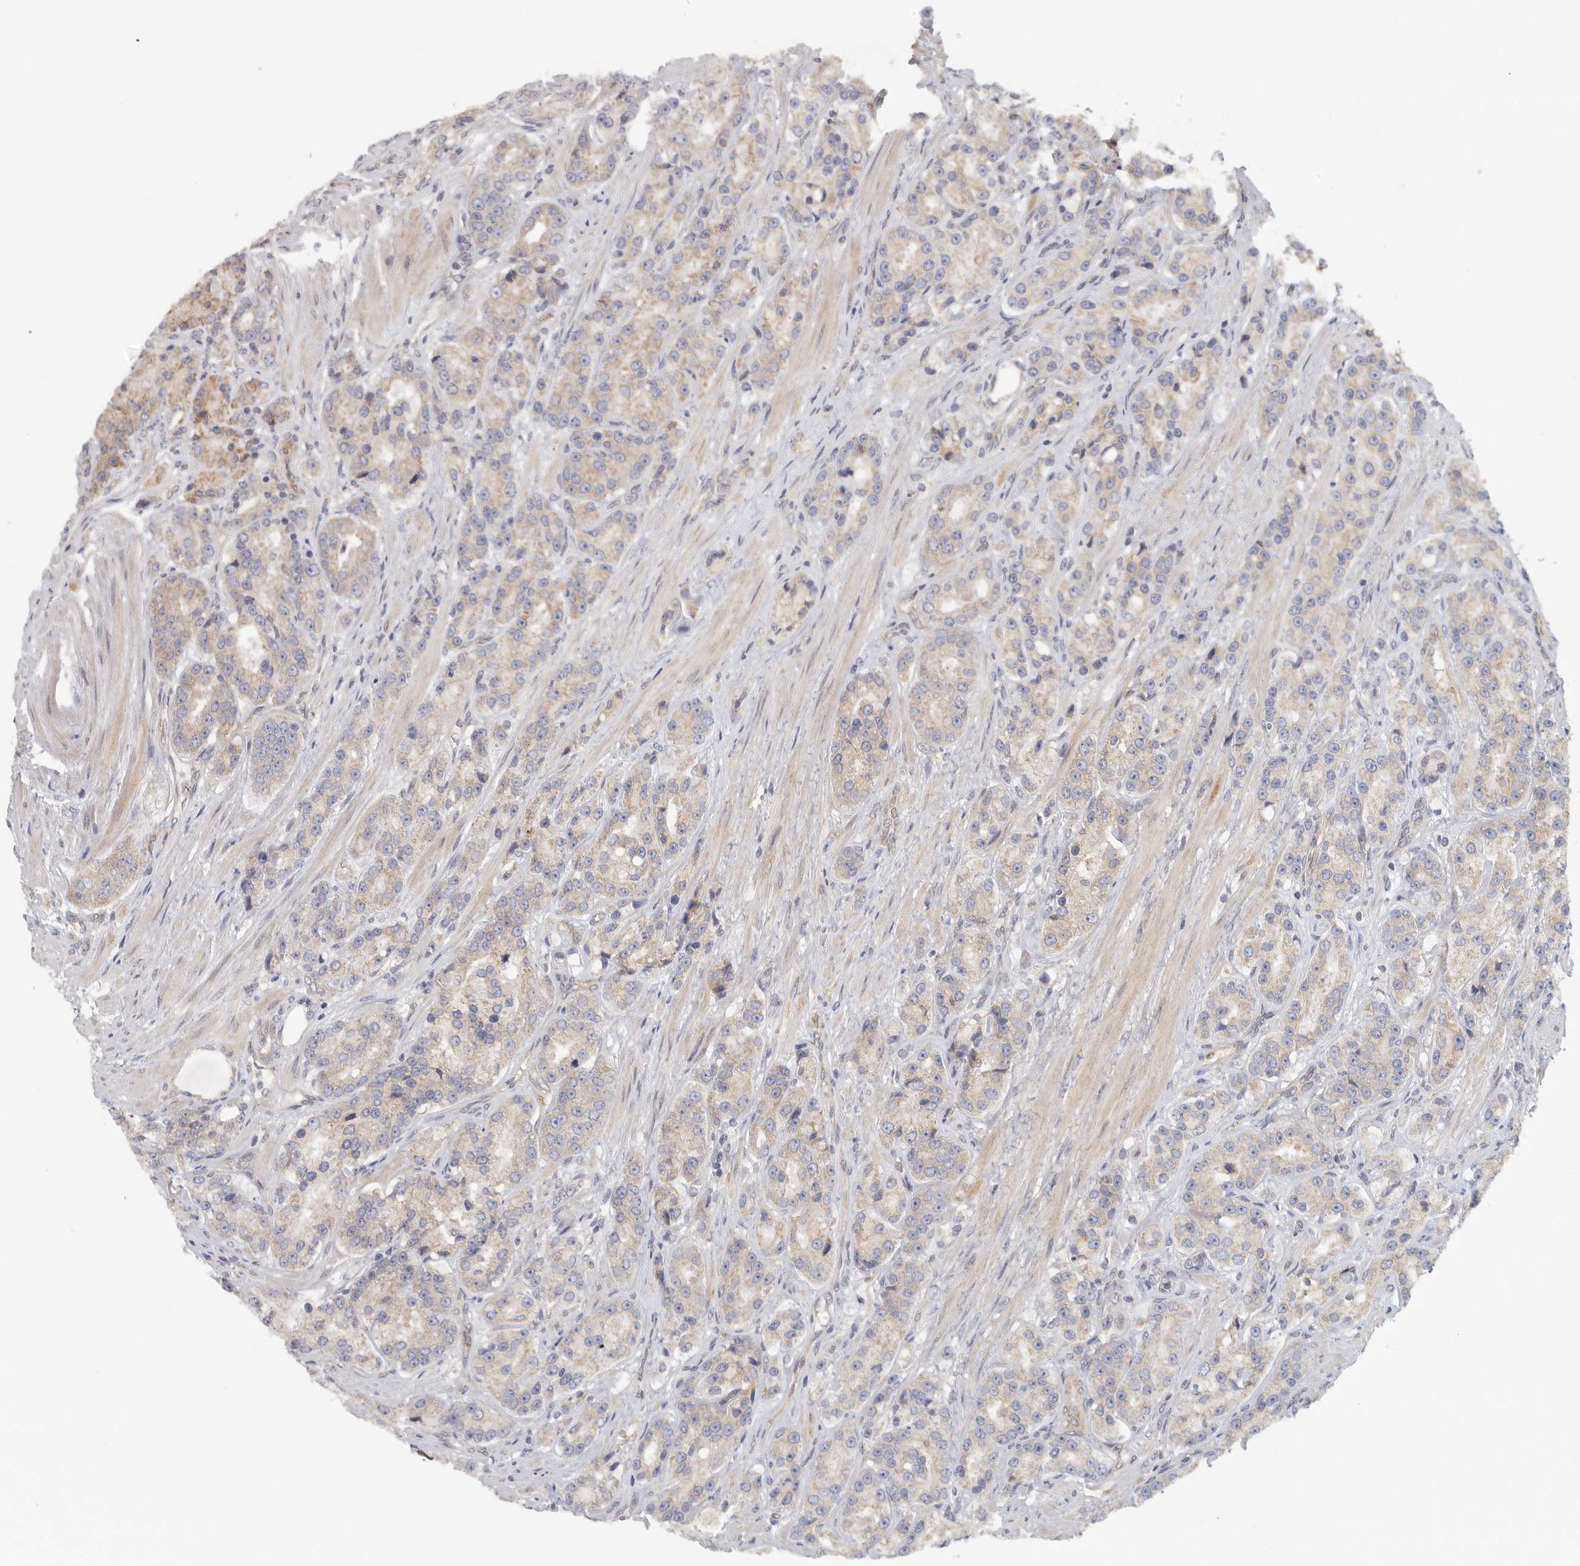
{"staining": {"intensity": "weak", "quantity": "<25%", "location": "cytoplasmic/membranous"}, "tissue": "prostate cancer", "cell_type": "Tumor cells", "image_type": "cancer", "snomed": [{"axis": "morphology", "description": "Adenocarcinoma, High grade"}, {"axis": "topography", "description": "Prostate"}], "caption": "This is a histopathology image of immunohistochemistry staining of prostate cancer (high-grade adenocarcinoma), which shows no positivity in tumor cells. The staining is performed using DAB brown chromogen with nuclei counter-stained in using hematoxylin.", "gene": "BCAP29", "patient": {"sex": "male", "age": 60}}